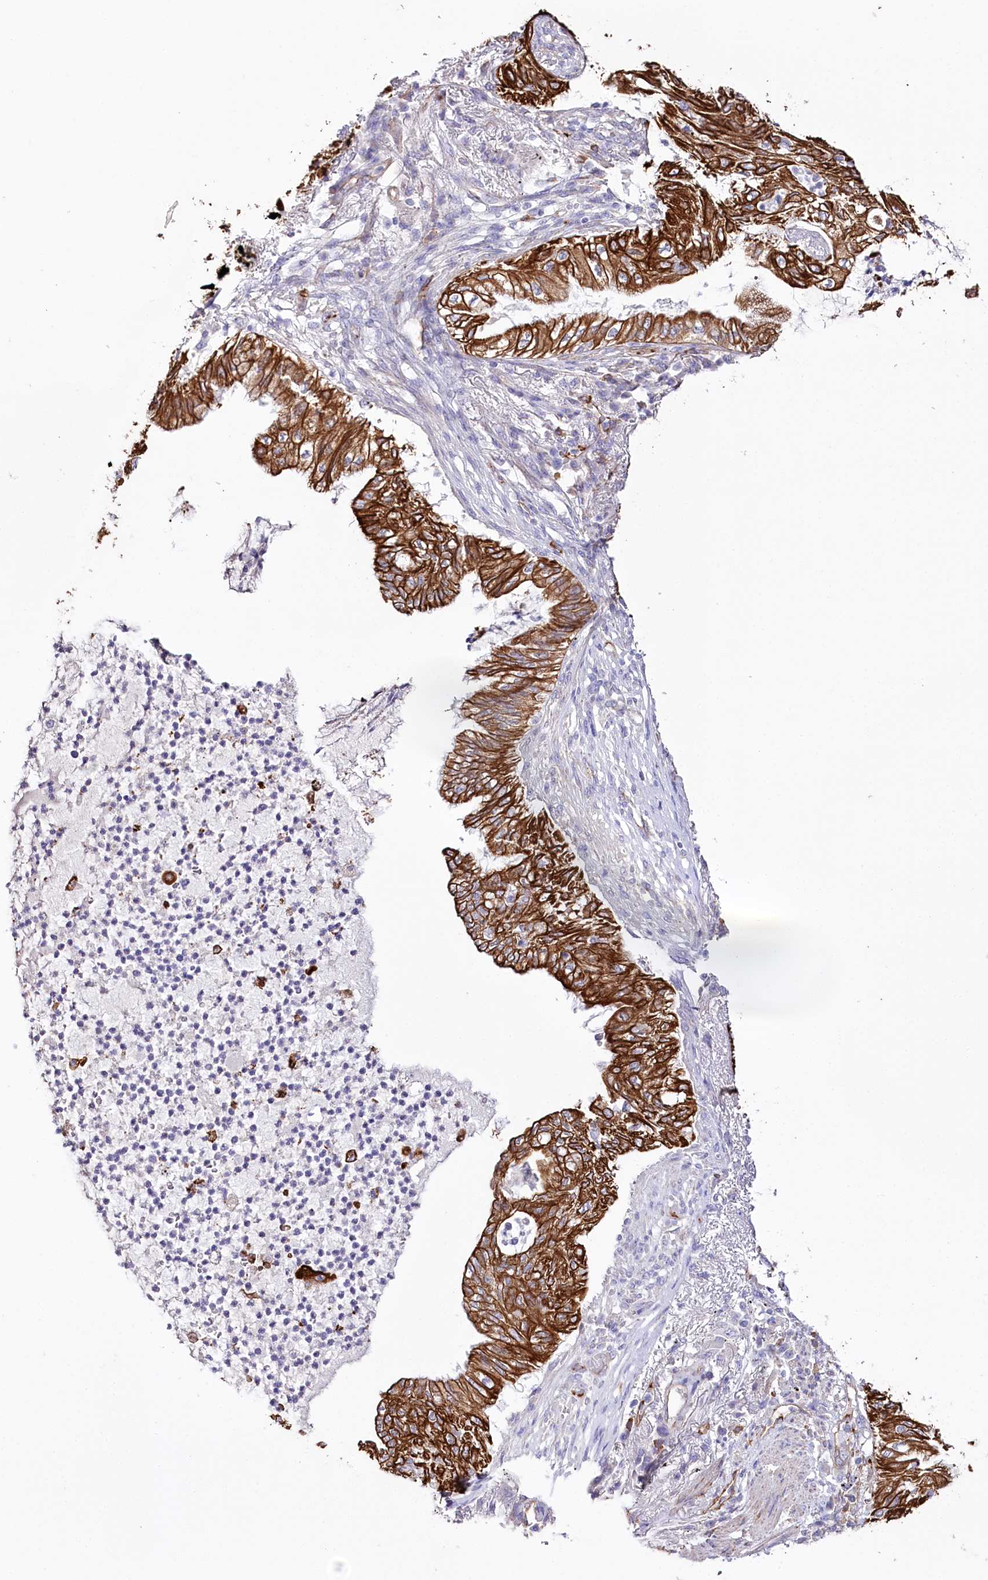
{"staining": {"intensity": "strong", "quantity": ">75%", "location": "cytoplasmic/membranous"}, "tissue": "lung cancer", "cell_type": "Tumor cells", "image_type": "cancer", "snomed": [{"axis": "morphology", "description": "Adenocarcinoma, NOS"}, {"axis": "topography", "description": "Lung"}], "caption": "Immunohistochemistry (IHC) (DAB) staining of human lung cancer (adenocarcinoma) demonstrates strong cytoplasmic/membranous protein expression in approximately >75% of tumor cells.", "gene": "SLC39A10", "patient": {"sex": "female", "age": 70}}